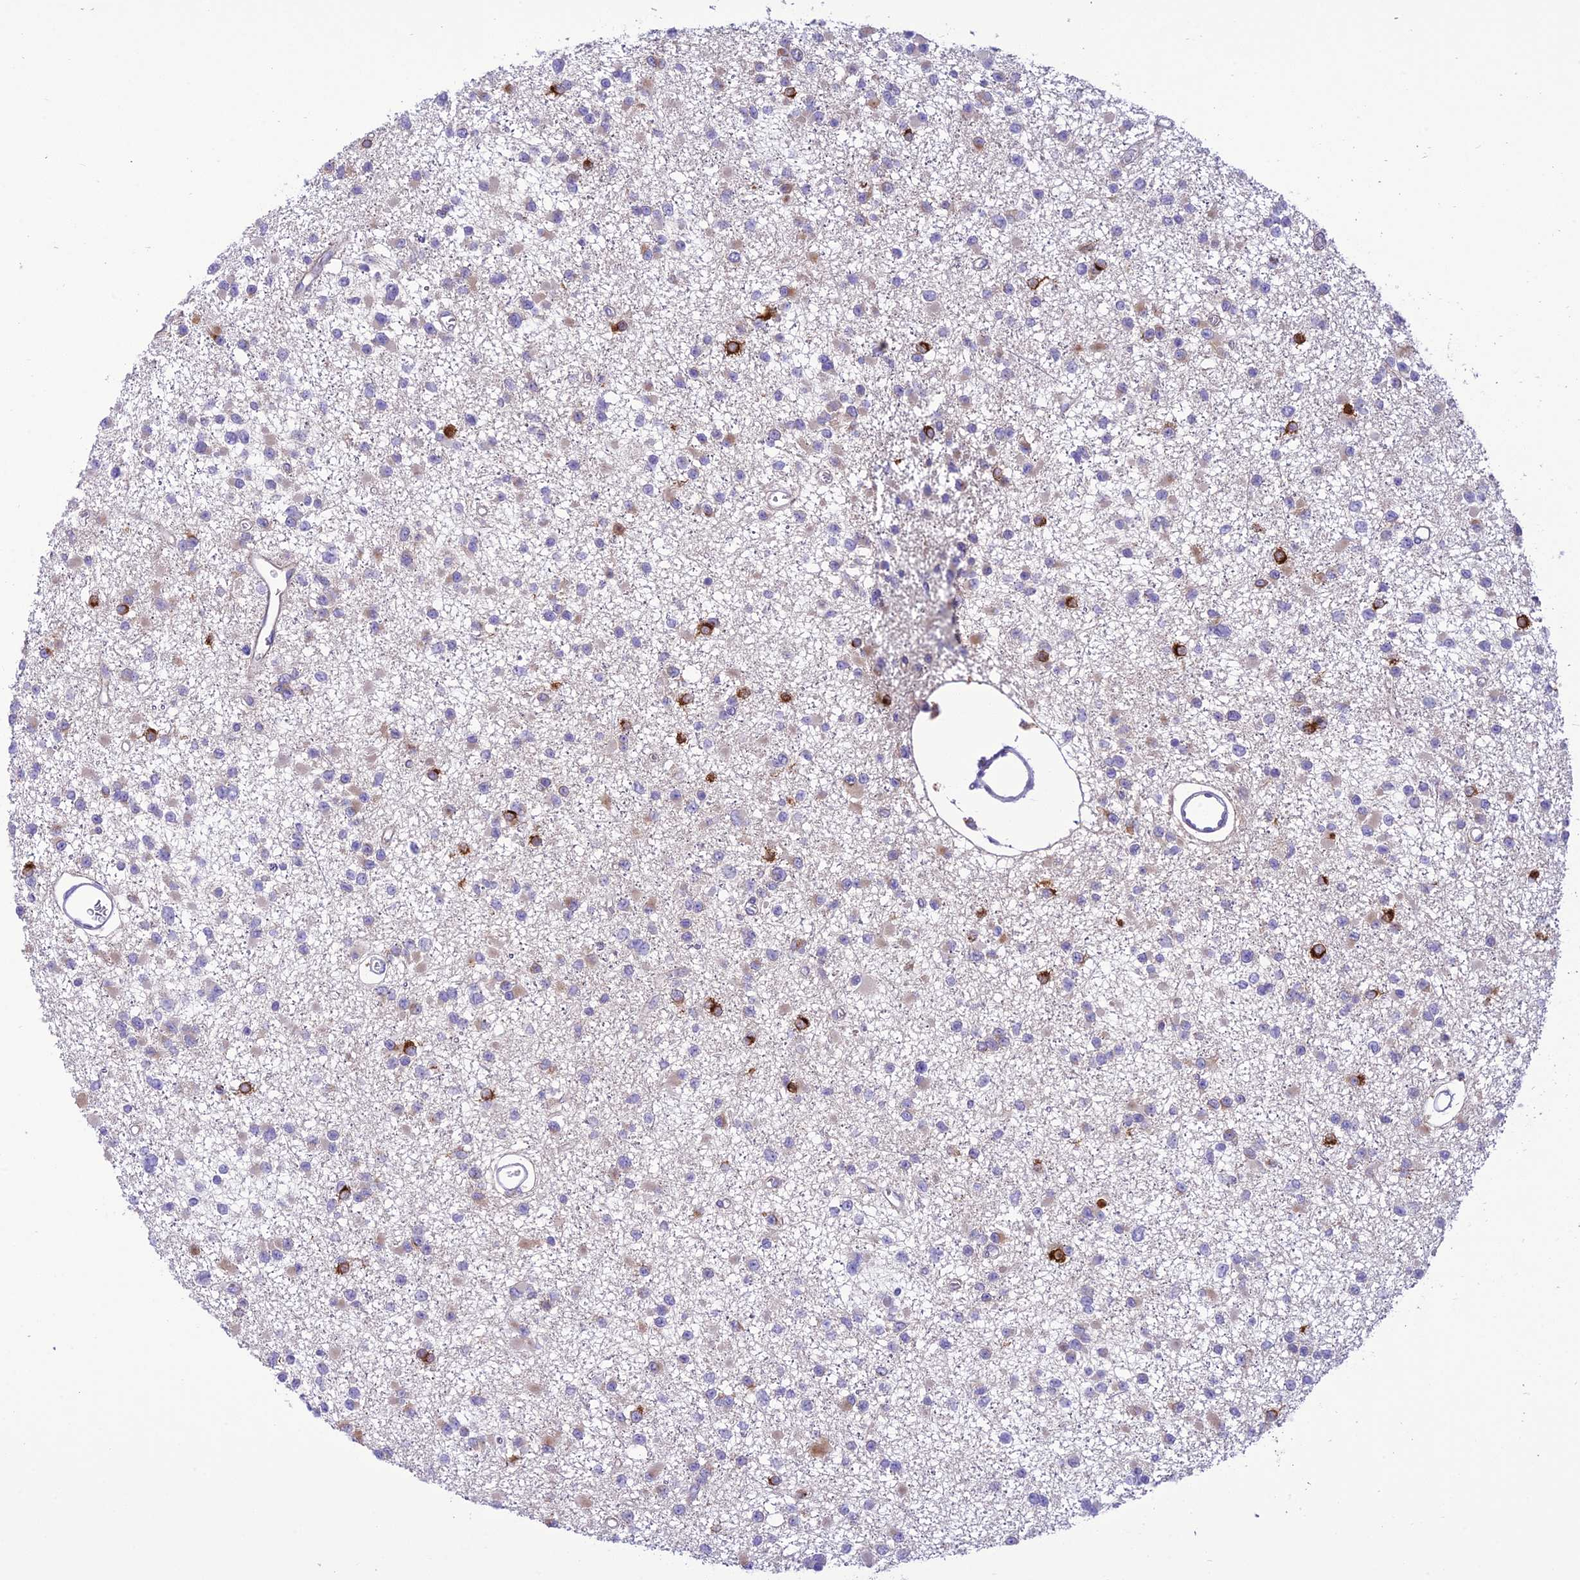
{"staining": {"intensity": "weak", "quantity": "<25%", "location": "cytoplasmic/membranous"}, "tissue": "glioma", "cell_type": "Tumor cells", "image_type": "cancer", "snomed": [{"axis": "morphology", "description": "Glioma, malignant, Low grade"}, {"axis": "topography", "description": "Brain"}], "caption": "A photomicrograph of human glioma is negative for staining in tumor cells. (DAB (3,3'-diaminobenzidine) IHC visualized using brightfield microscopy, high magnification).", "gene": "JMY", "patient": {"sex": "female", "age": 22}}